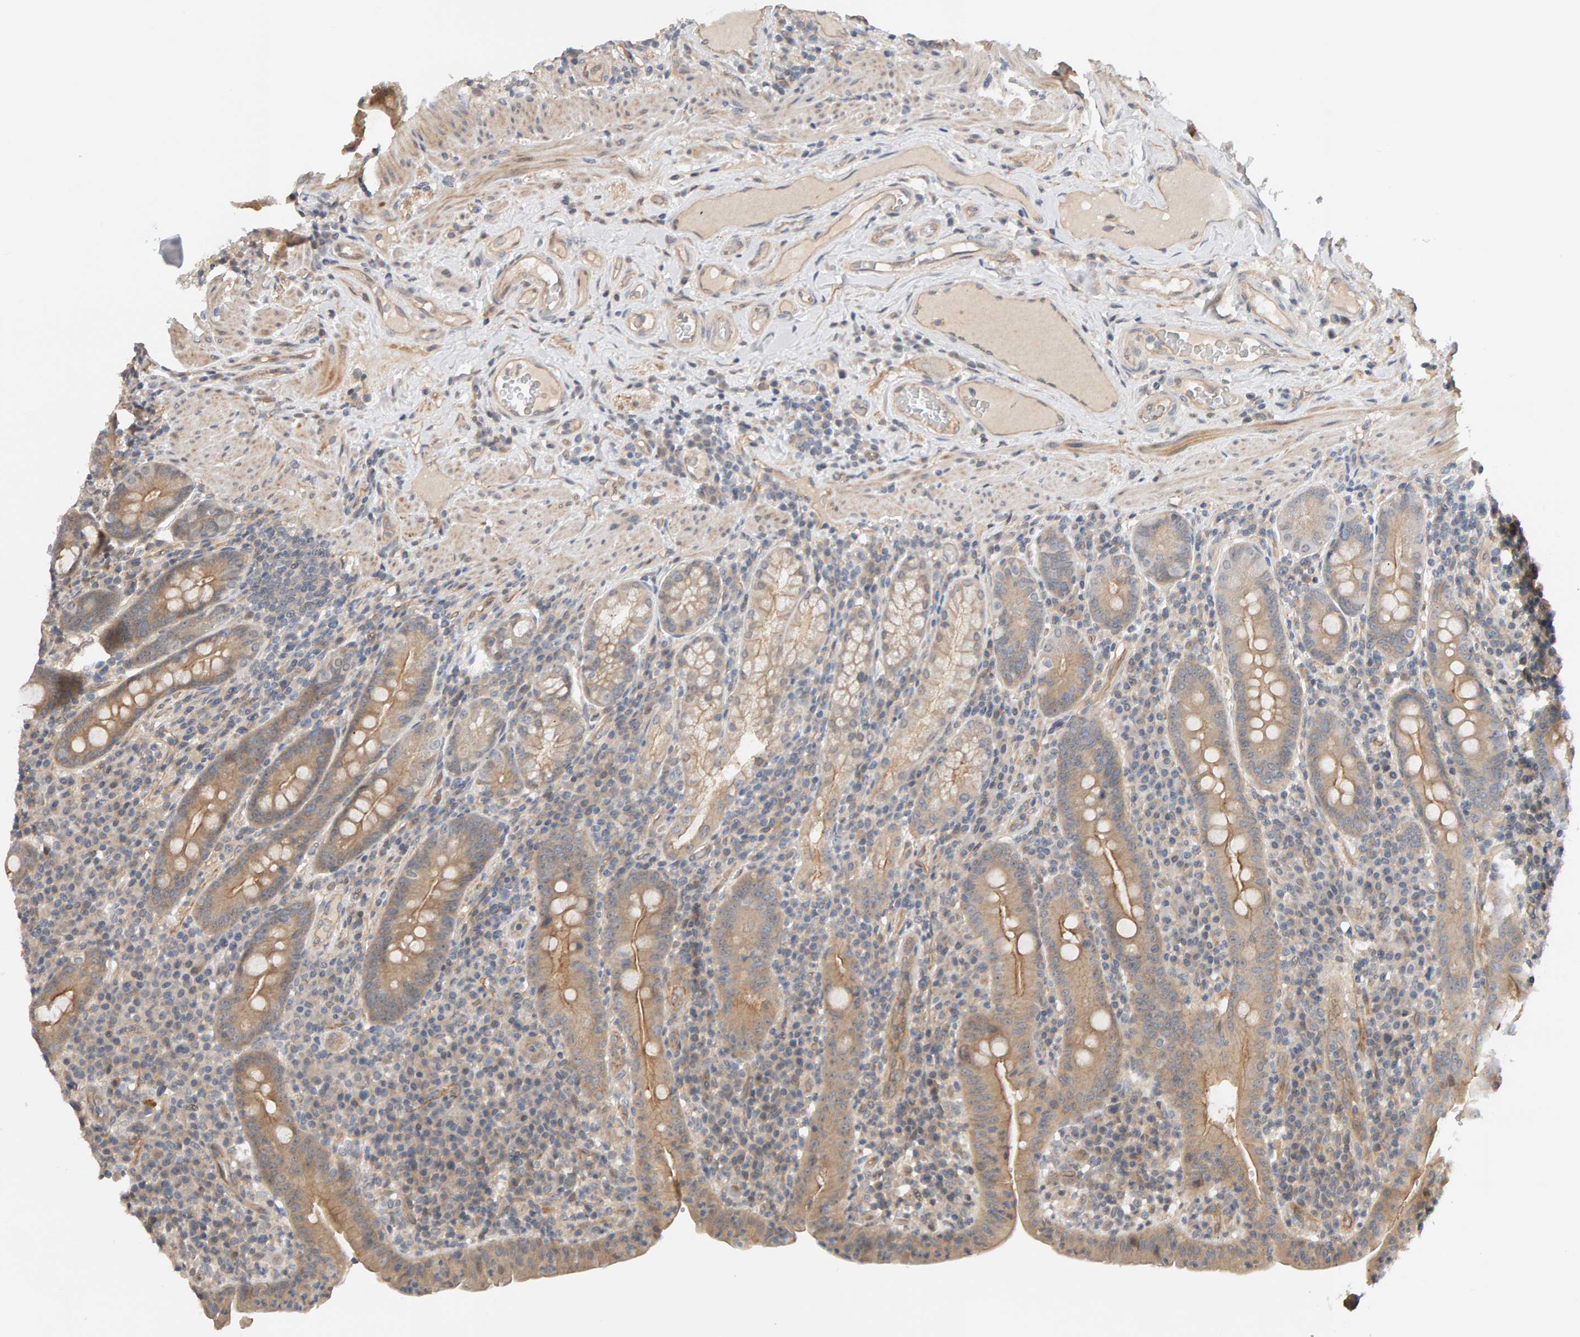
{"staining": {"intensity": "weak", "quantity": ">75%", "location": "cytoplasmic/membranous"}, "tissue": "duodenum", "cell_type": "Glandular cells", "image_type": "normal", "snomed": [{"axis": "morphology", "description": "Normal tissue, NOS"}, {"axis": "morphology", "description": "Adenocarcinoma, NOS"}, {"axis": "topography", "description": "Pancreas"}, {"axis": "topography", "description": "Duodenum"}], "caption": "Glandular cells show low levels of weak cytoplasmic/membranous expression in about >75% of cells in benign human duodenum.", "gene": "PPP1R16A", "patient": {"sex": "male", "age": 50}}